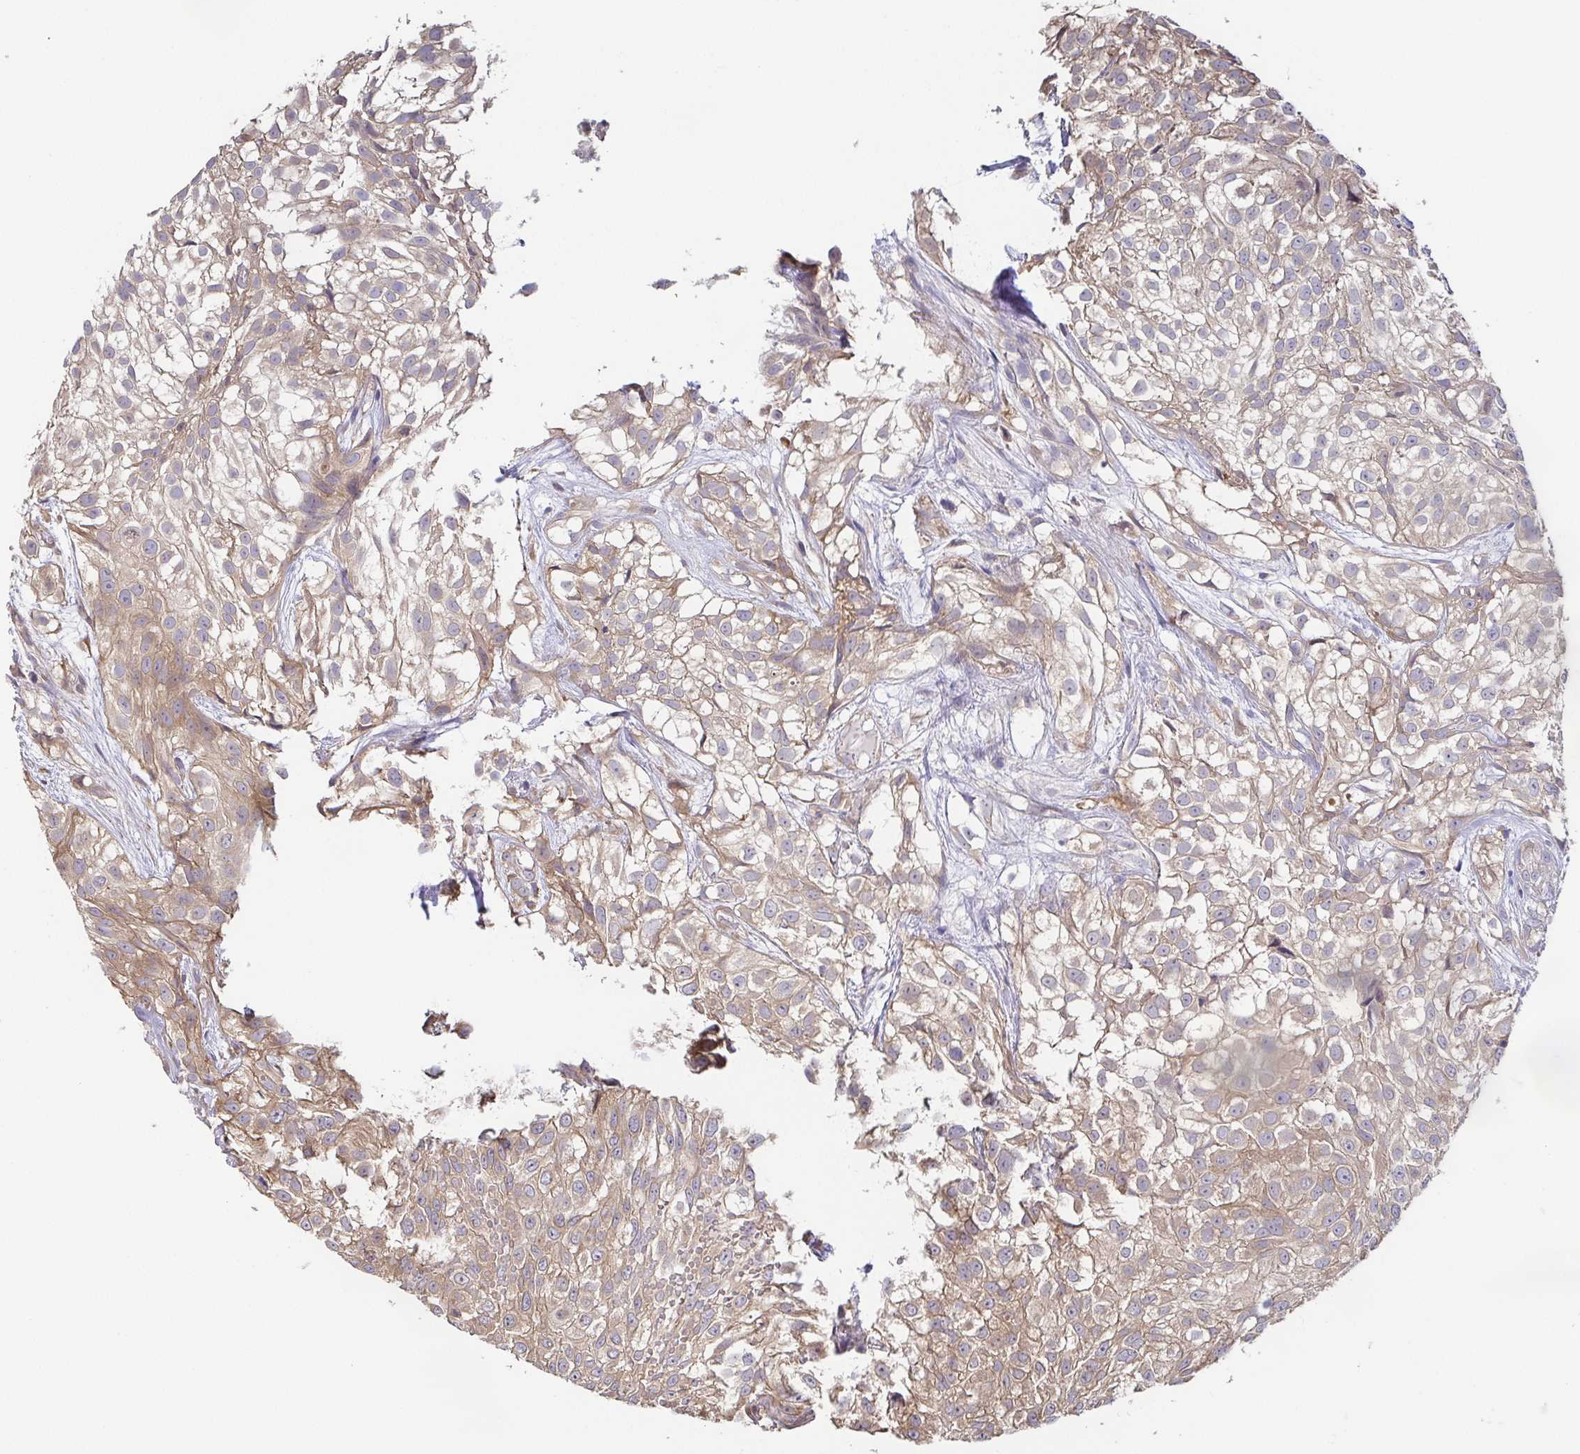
{"staining": {"intensity": "weak", "quantity": ">75%", "location": "cytoplasmic/membranous"}, "tissue": "urothelial cancer", "cell_type": "Tumor cells", "image_type": "cancer", "snomed": [{"axis": "morphology", "description": "Urothelial carcinoma, High grade"}, {"axis": "topography", "description": "Urinary bladder"}], "caption": "Immunohistochemistry (DAB) staining of urothelial carcinoma (high-grade) exhibits weak cytoplasmic/membranous protein expression in approximately >75% of tumor cells.", "gene": "EIF3D", "patient": {"sex": "male", "age": 56}}